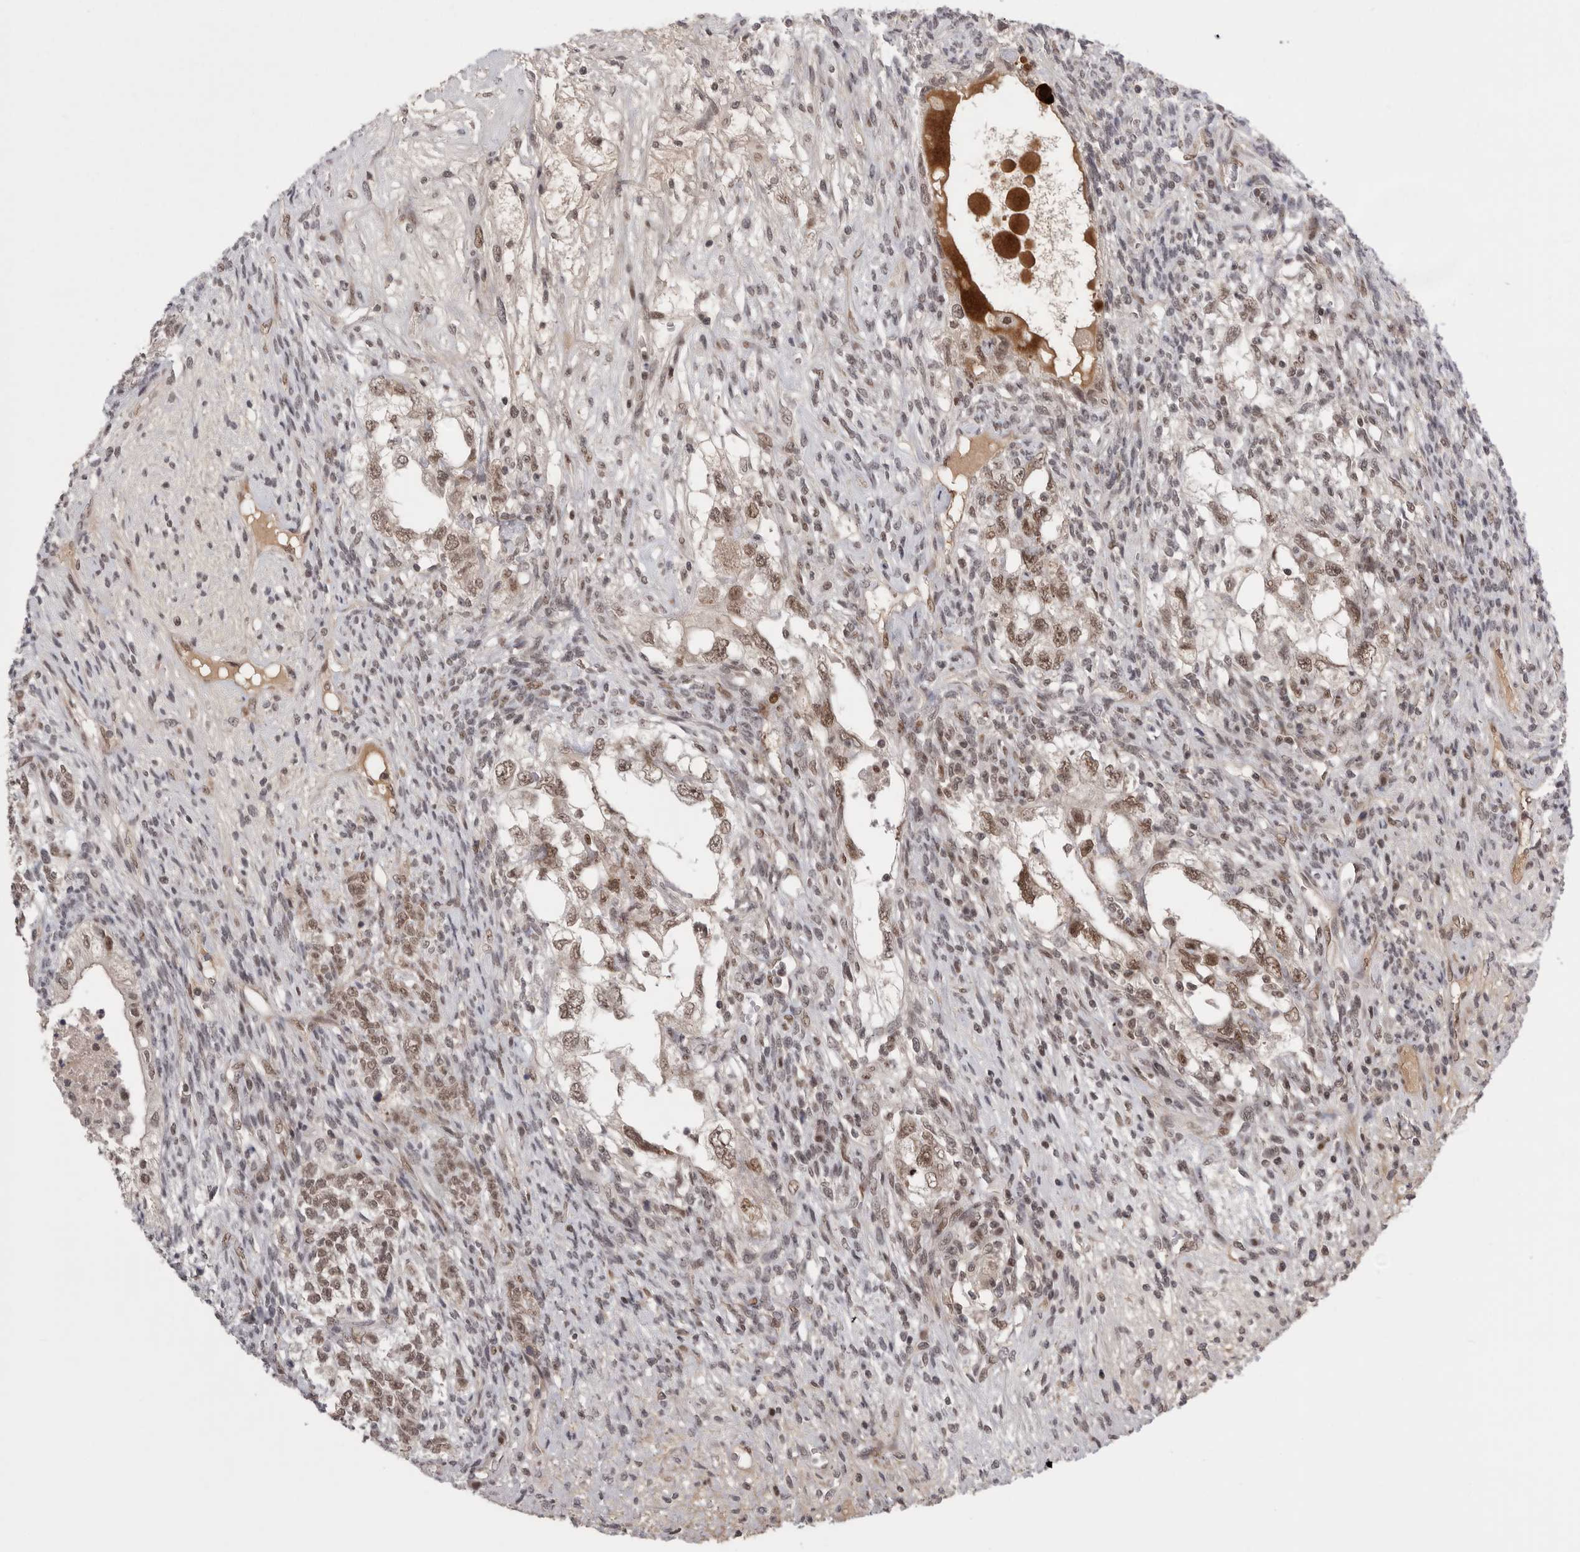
{"staining": {"intensity": "moderate", "quantity": ">75%", "location": "nuclear"}, "tissue": "testis cancer", "cell_type": "Tumor cells", "image_type": "cancer", "snomed": [{"axis": "morphology", "description": "Seminoma, NOS"}, {"axis": "topography", "description": "Testis"}], "caption": "Brown immunohistochemical staining in human testis cancer (seminoma) demonstrates moderate nuclear expression in approximately >75% of tumor cells. Immunohistochemistry (ihc) stains the protein in brown and the nuclei are stained blue.", "gene": "POU5F1", "patient": {"sex": "male", "age": 28}}